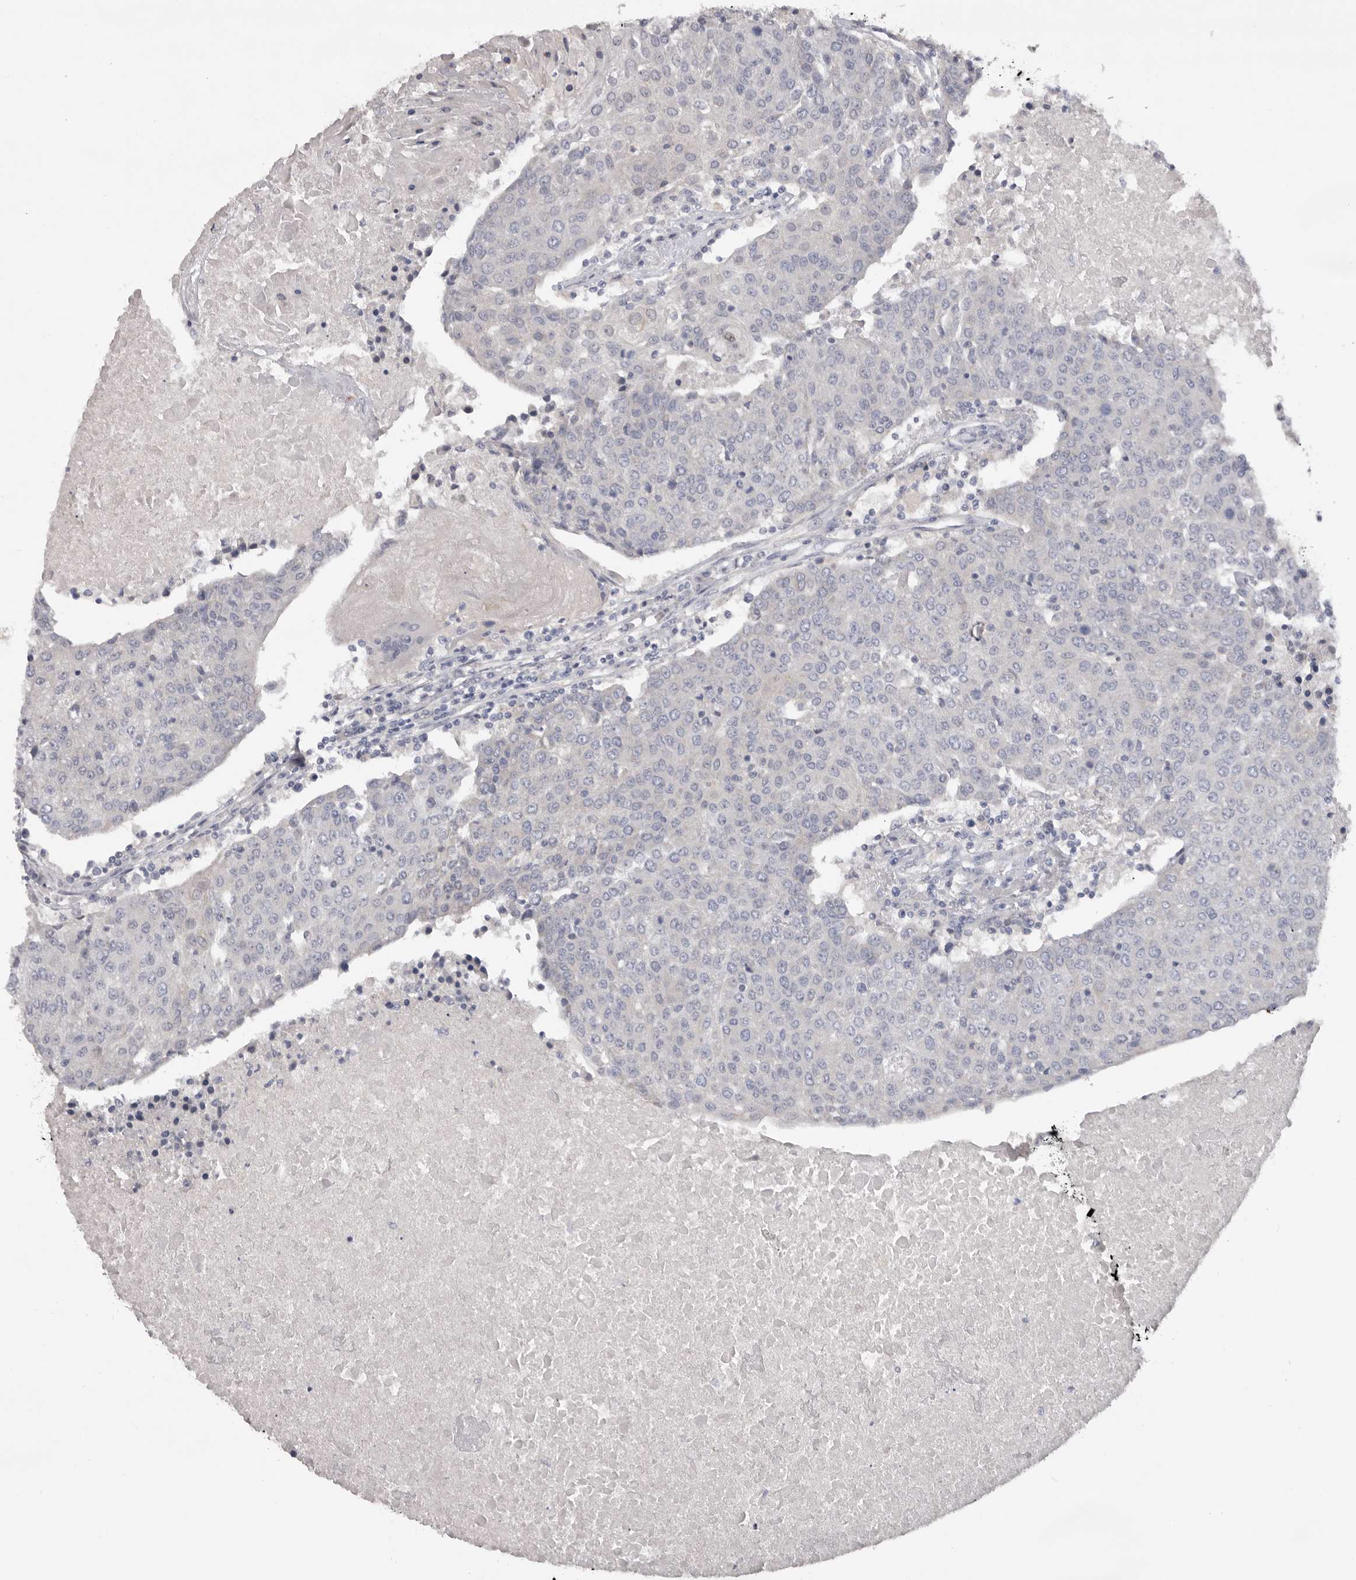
{"staining": {"intensity": "negative", "quantity": "none", "location": "none"}, "tissue": "urothelial cancer", "cell_type": "Tumor cells", "image_type": "cancer", "snomed": [{"axis": "morphology", "description": "Urothelial carcinoma, High grade"}, {"axis": "topography", "description": "Urinary bladder"}], "caption": "This is an IHC micrograph of urothelial carcinoma (high-grade). There is no staining in tumor cells.", "gene": "TNR", "patient": {"sex": "female", "age": 85}}